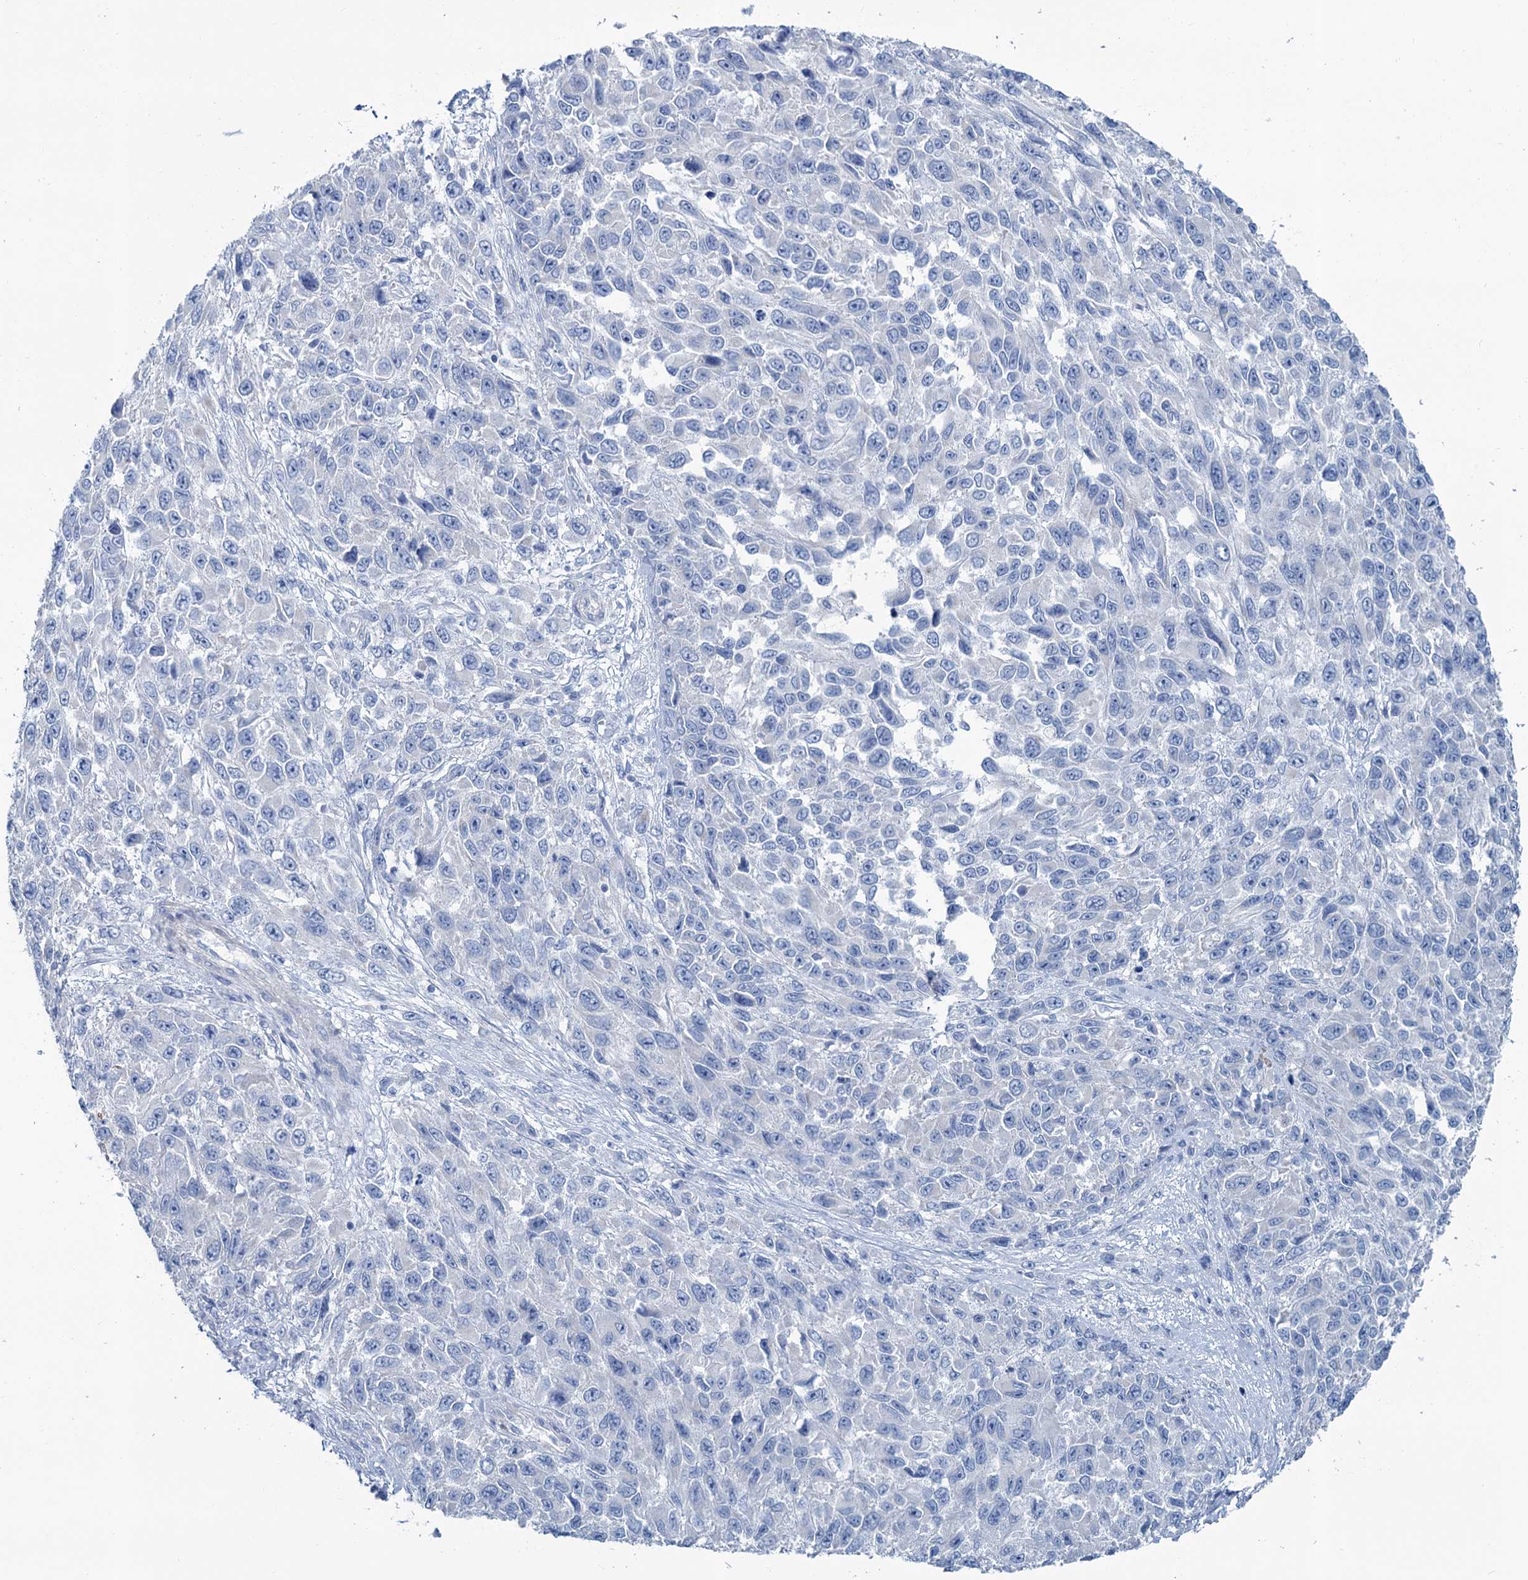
{"staining": {"intensity": "negative", "quantity": "none", "location": "none"}, "tissue": "melanoma", "cell_type": "Tumor cells", "image_type": "cancer", "snomed": [{"axis": "morphology", "description": "Normal tissue, NOS"}, {"axis": "morphology", "description": "Malignant melanoma, NOS"}, {"axis": "topography", "description": "Skin"}], "caption": "Histopathology image shows no protein positivity in tumor cells of melanoma tissue.", "gene": "SLC1A3", "patient": {"sex": "female", "age": 96}}